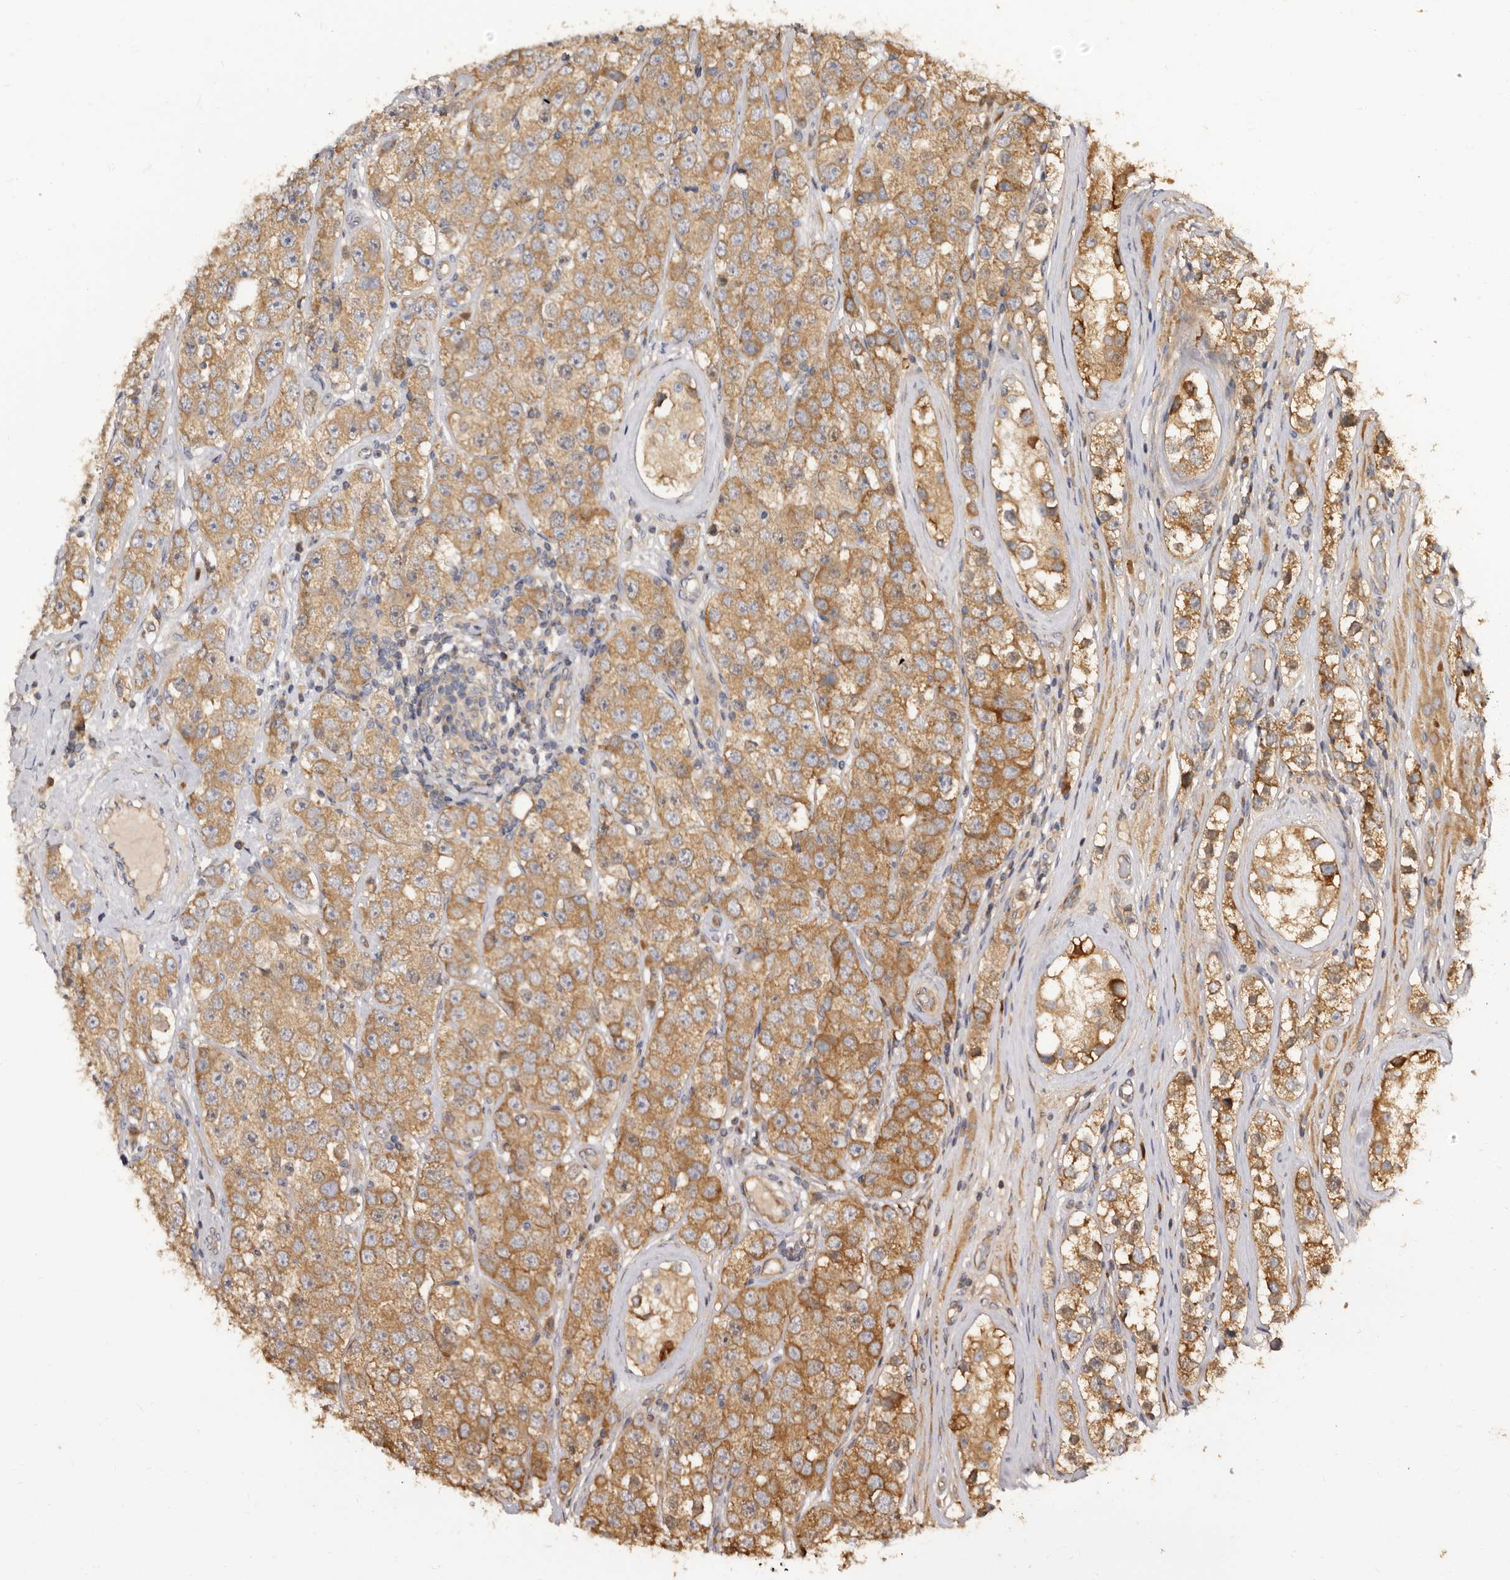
{"staining": {"intensity": "moderate", "quantity": ">75%", "location": "cytoplasmic/membranous"}, "tissue": "testis cancer", "cell_type": "Tumor cells", "image_type": "cancer", "snomed": [{"axis": "morphology", "description": "Seminoma, NOS"}, {"axis": "topography", "description": "Testis"}], "caption": "Moderate cytoplasmic/membranous positivity for a protein is appreciated in approximately >75% of tumor cells of seminoma (testis) using IHC.", "gene": "ADAMTS20", "patient": {"sex": "male", "age": 28}}